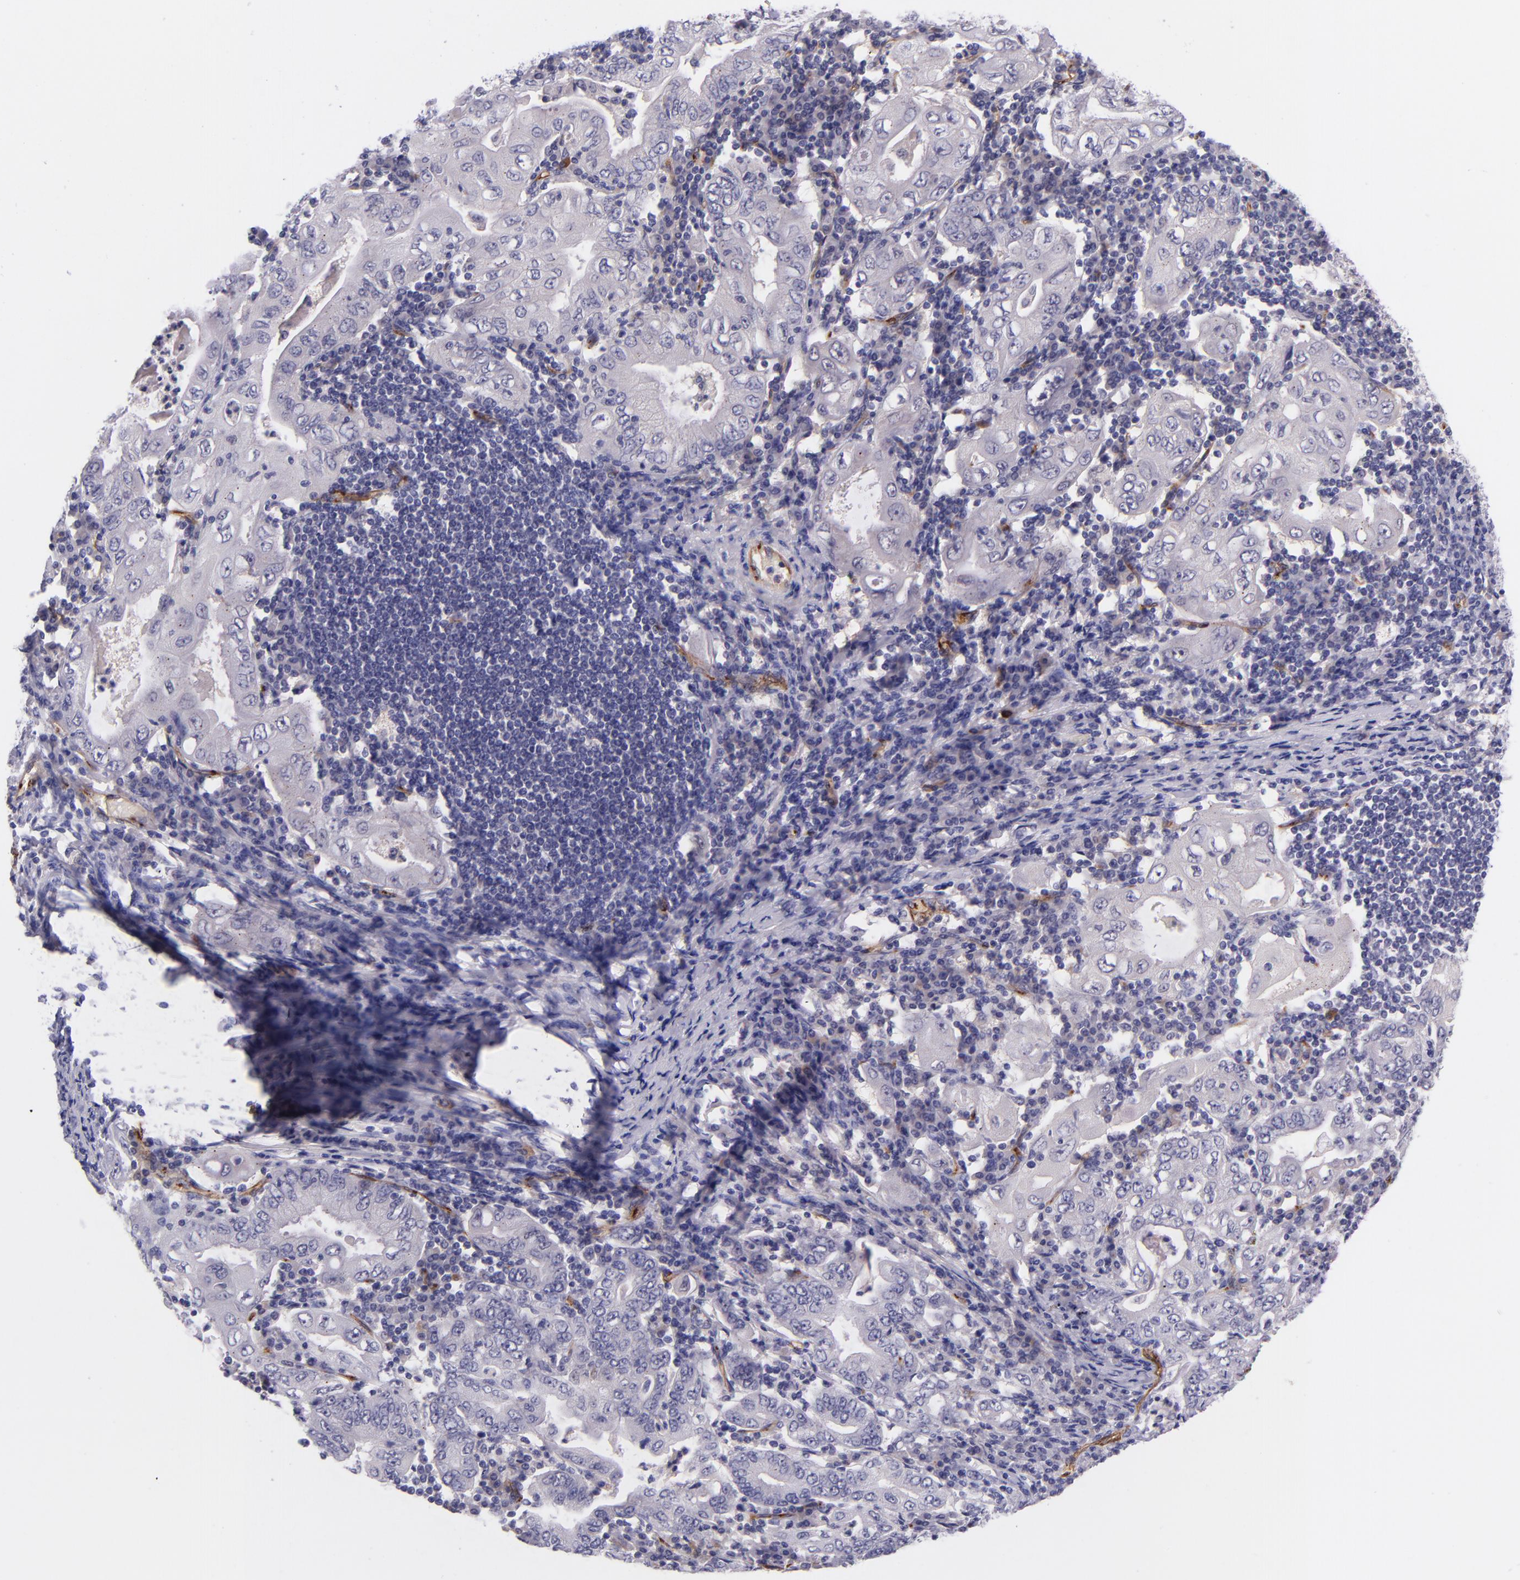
{"staining": {"intensity": "negative", "quantity": "none", "location": "none"}, "tissue": "stomach cancer", "cell_type": "Tumor cells", "image_type": "cancer", "snomed": [{"axis": "morphology", "description": "Normal tissue, NOS"}, {"axis": "morphology", "description": "Adenocarcinoma, NOS"}, {"axis": "topography", "description": "Esophagus"}, {"axis": "topography", "description": "Stomach, upper"}, {"axis": "topography", "description": "Peripheral nerve tissue"}], "caption": "Immunohistochemical staining of human stomach cancer displays no significant positivity in tumor cells.", "gene": "NOS3", "patient": {"sex": "male", "age": 62}}